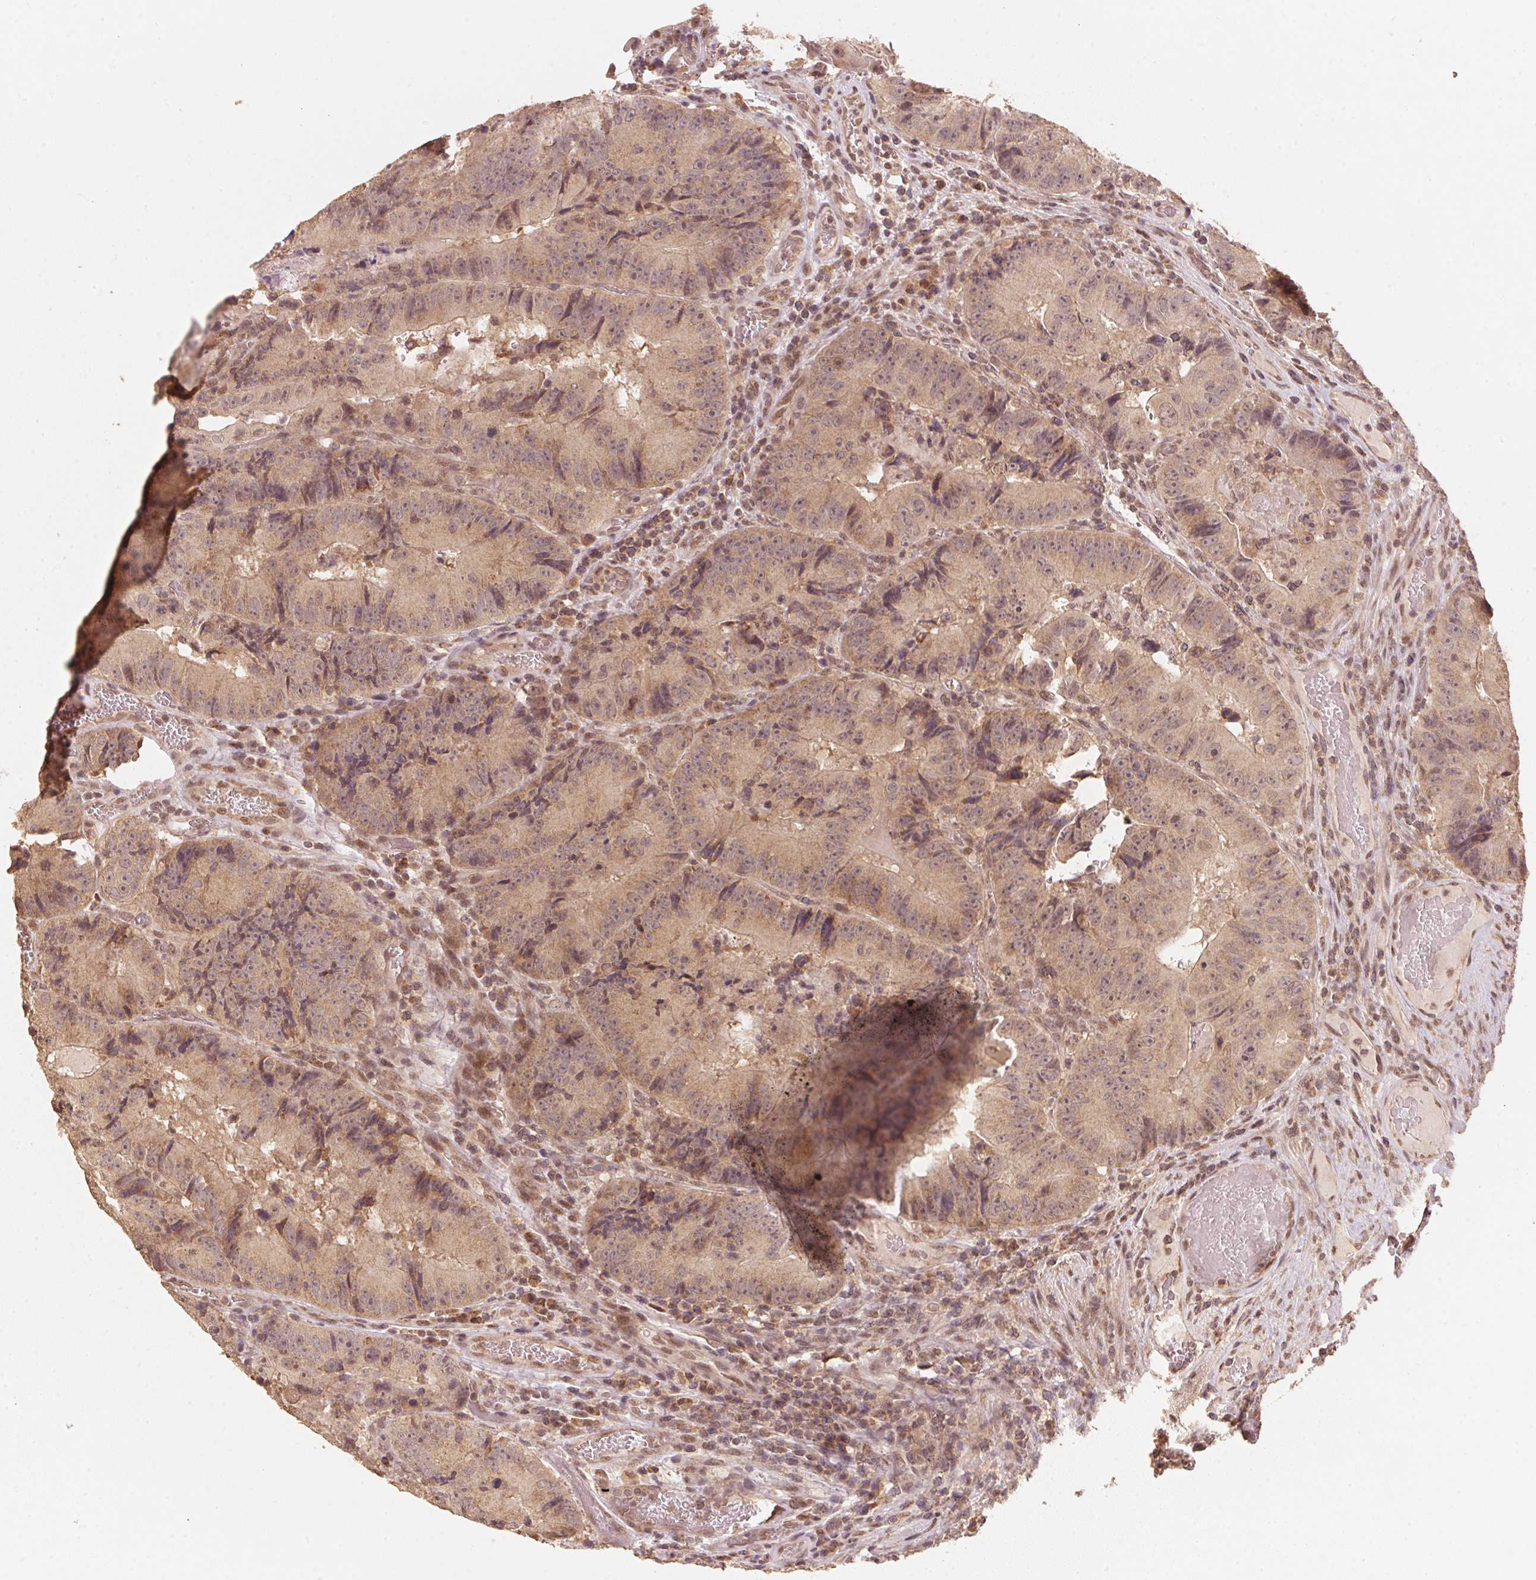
{"staining": {"intensity": "weak", "quantity": ">75%", "location": "cytoplasmic/membranous"}, "tissue": "colorectal cancer", "cell_type": "Tumor cells", "image_type": "cancer", "snomed": [{"axis": "morphology", "description": "Adenocarcinoma, NOS"}, {"axis": "topography", "description": "Colon"}], "caption": "Protein staining of colorectal cancer tissue demonstrates weak cytoplasmic/membranous expression in approximately >75% of tumor cells.", "gene": "C2orf73", "patient": {"sex": "female", "age": 86}}